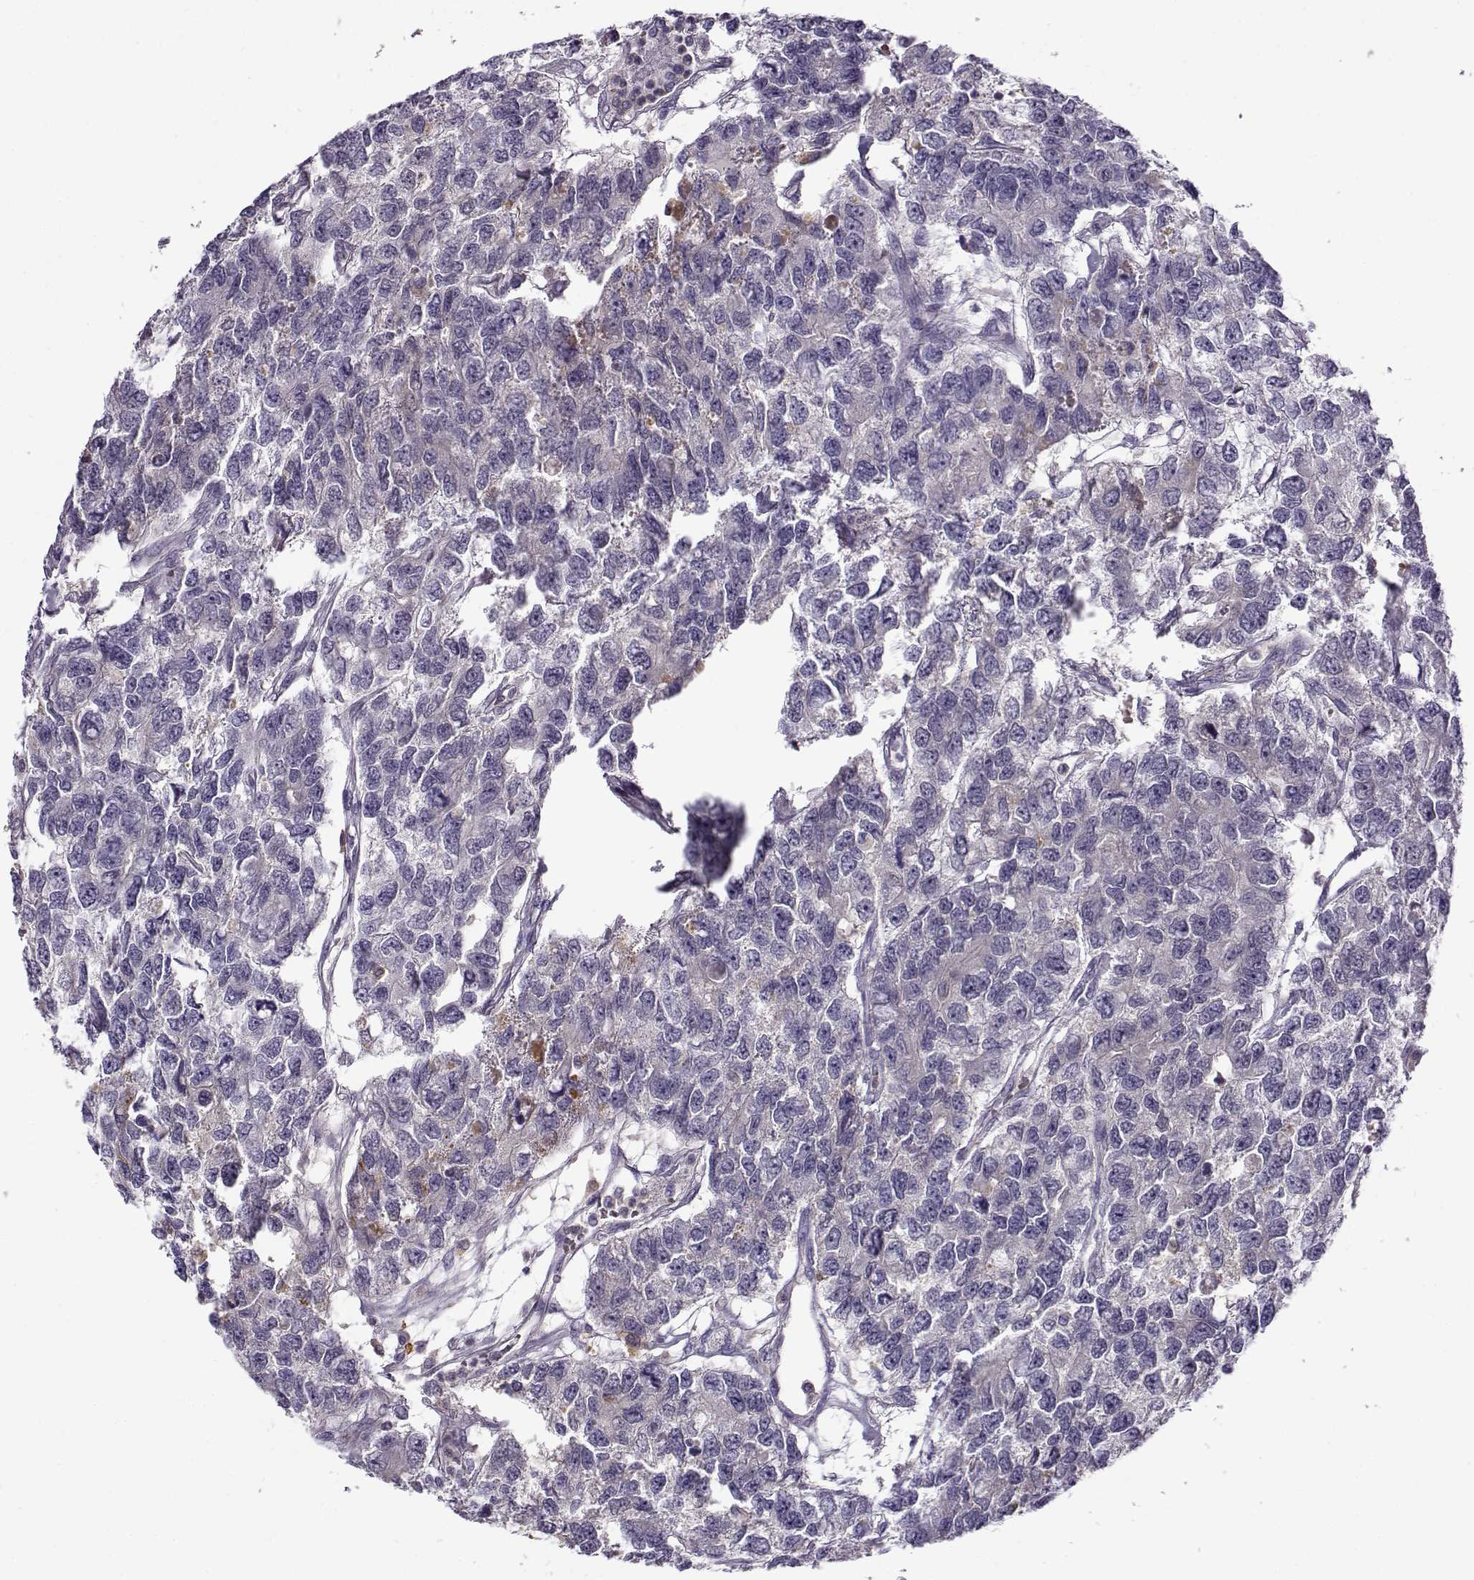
{"staining": {"intensity": "negative", "quantity": "none", "location": "none"}, "tissue": "testis cancer", "cell_type": "Tumor cells", "image_type": "cancer", "snomed": [{"axis": "morphology", "description": "Seminoma, NOS"}, {"axis": "topography", "description": "Testis"}], "caption": "Tumor cells show no significant positivity in testis cancer (seminoma).", "gene": "UCP3", "patient": {"sex": "male", "age": 52}}